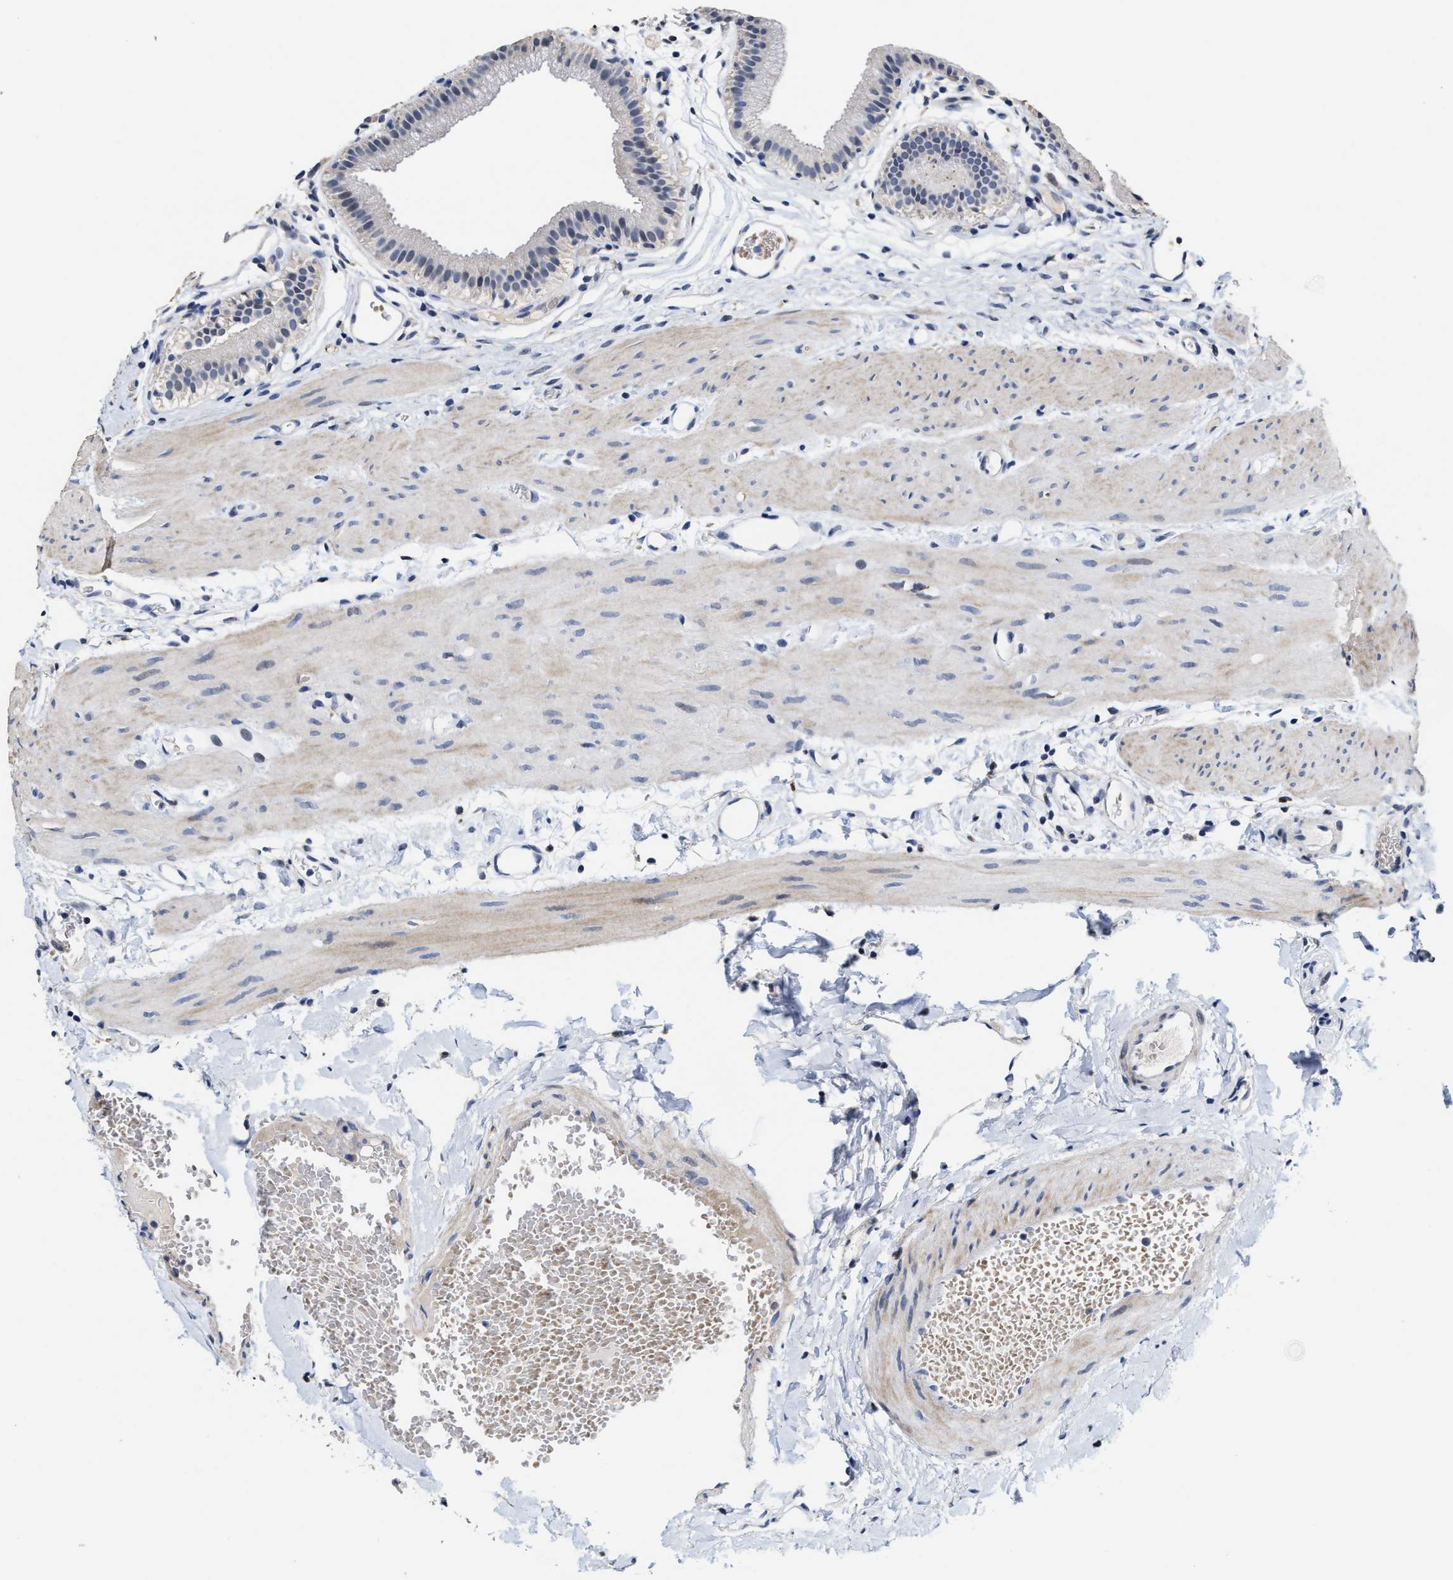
{"staining": {"intensity": "weak", "quantity": "<25%", "location": "cytoplasmic/membranous"}, "tissue": "gallbladder", "cell_type": "Glandular cells", "image_type": "normal", "snomed": [{"axis": "morphology", "description": "Normal tissue, NOS"}, {"axis": "topography", "description": "Gallbladder"}], "caption": "This is a photomicrograph of immunohistochemistry (IHC) staining of normal gallbladder, which shows no positivity in glandular cells.", "gene": "ZFAT", "patient": {"sex": "female", "age": 26}}